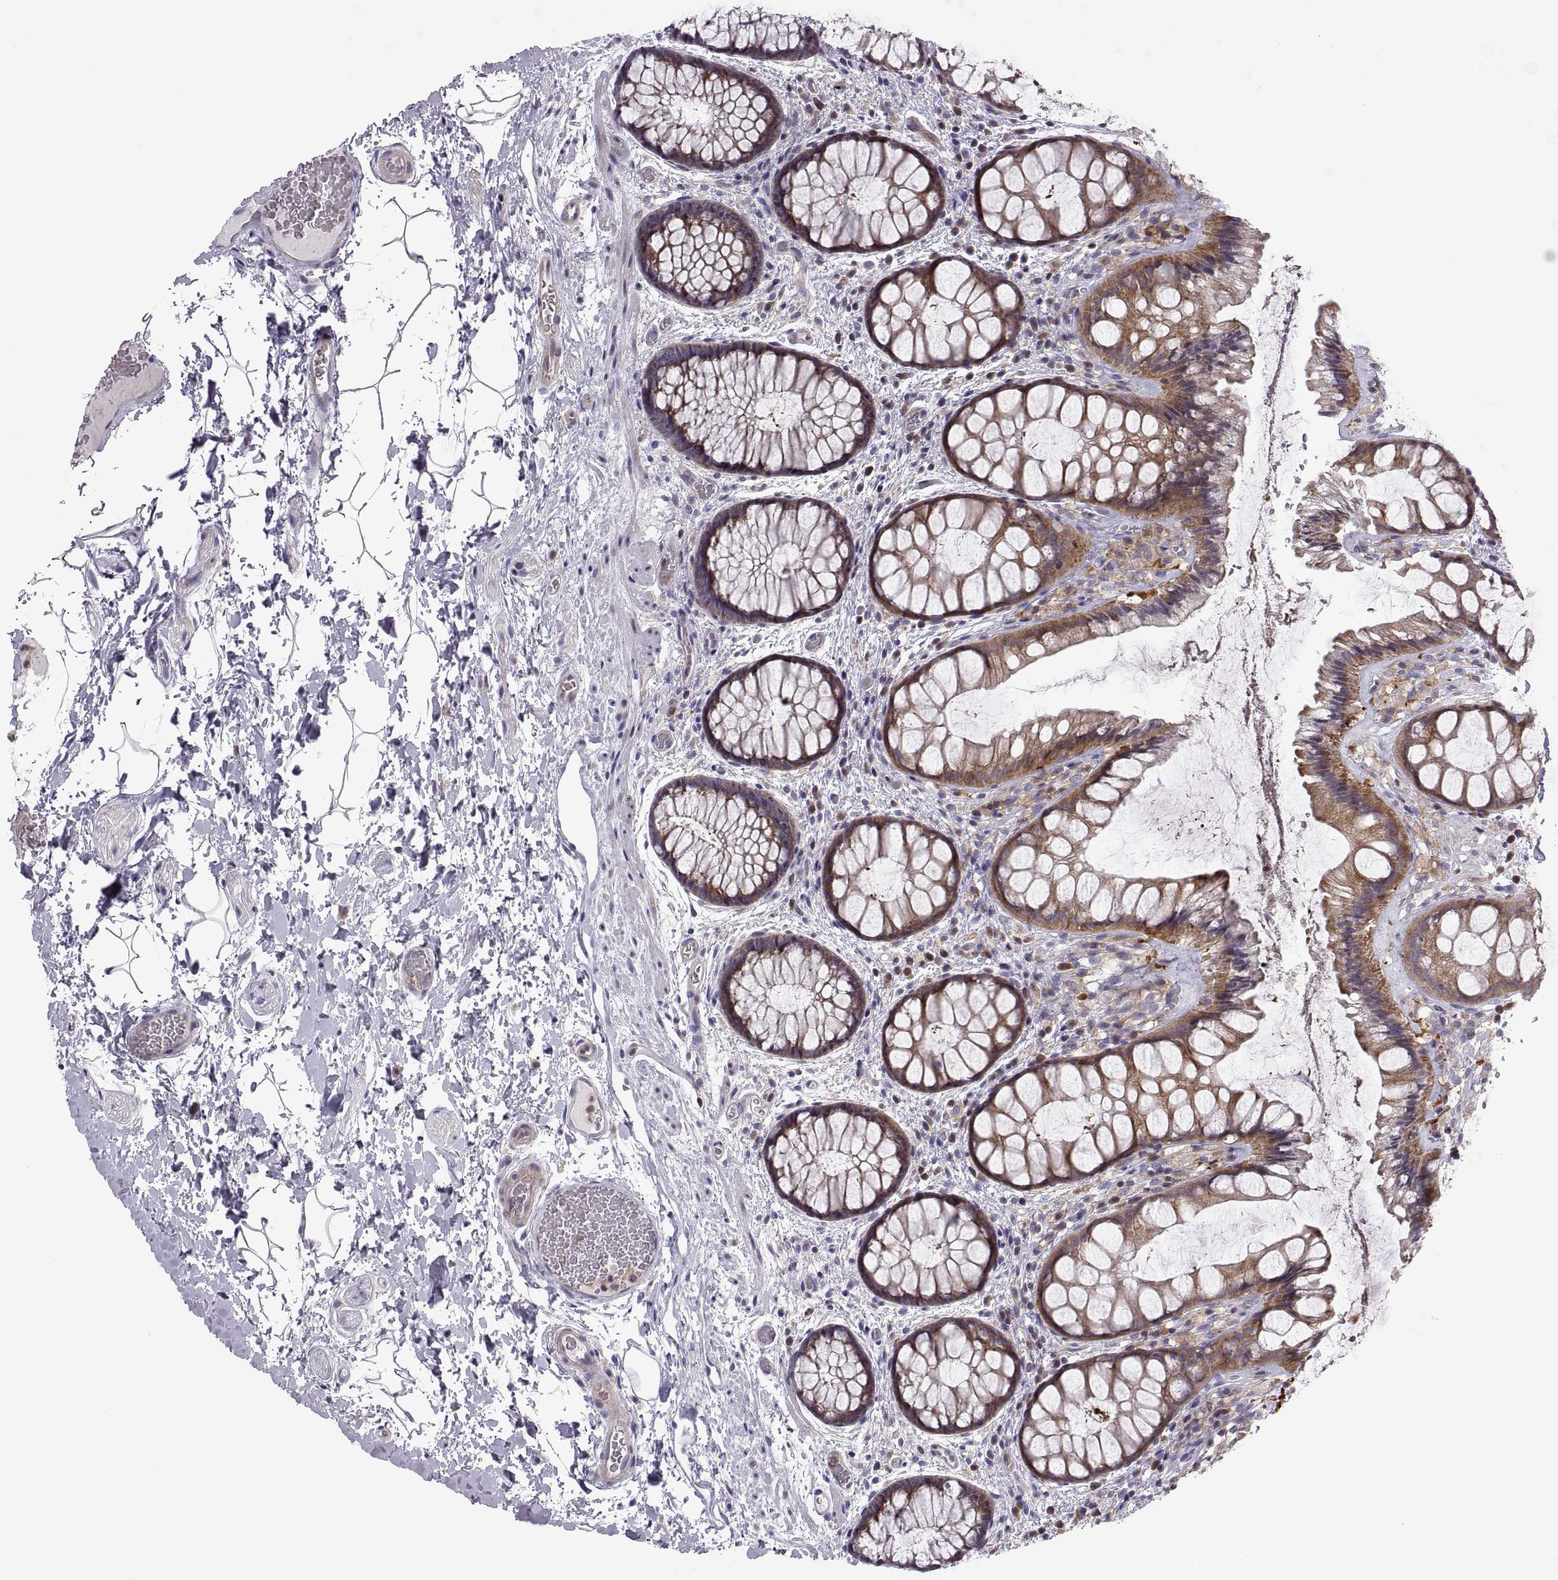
{"staining": {"intensity": "moderate", "quantity": ">75%", "location": "cytoplasmic/membranous"}, "tissue": "rectum", "cell_type": "Glandular cells", "image_type": "normal", "snomed": [{"axis": "morphology", "description": "Normal tissue, NOS"}, {"axis": "topography", "description": "Rectum"}], "caption": "A brown stain highlights moderate cytoplasmic/membranous expression of a protein in glandular cells of benign human rectum. (Stains: DAB in brown, nuclei in blue, Microscopy: brightfield microscopy at high magnification).", "gene": "SPATA32", "patient": {"sex": "female", "age": 62}}